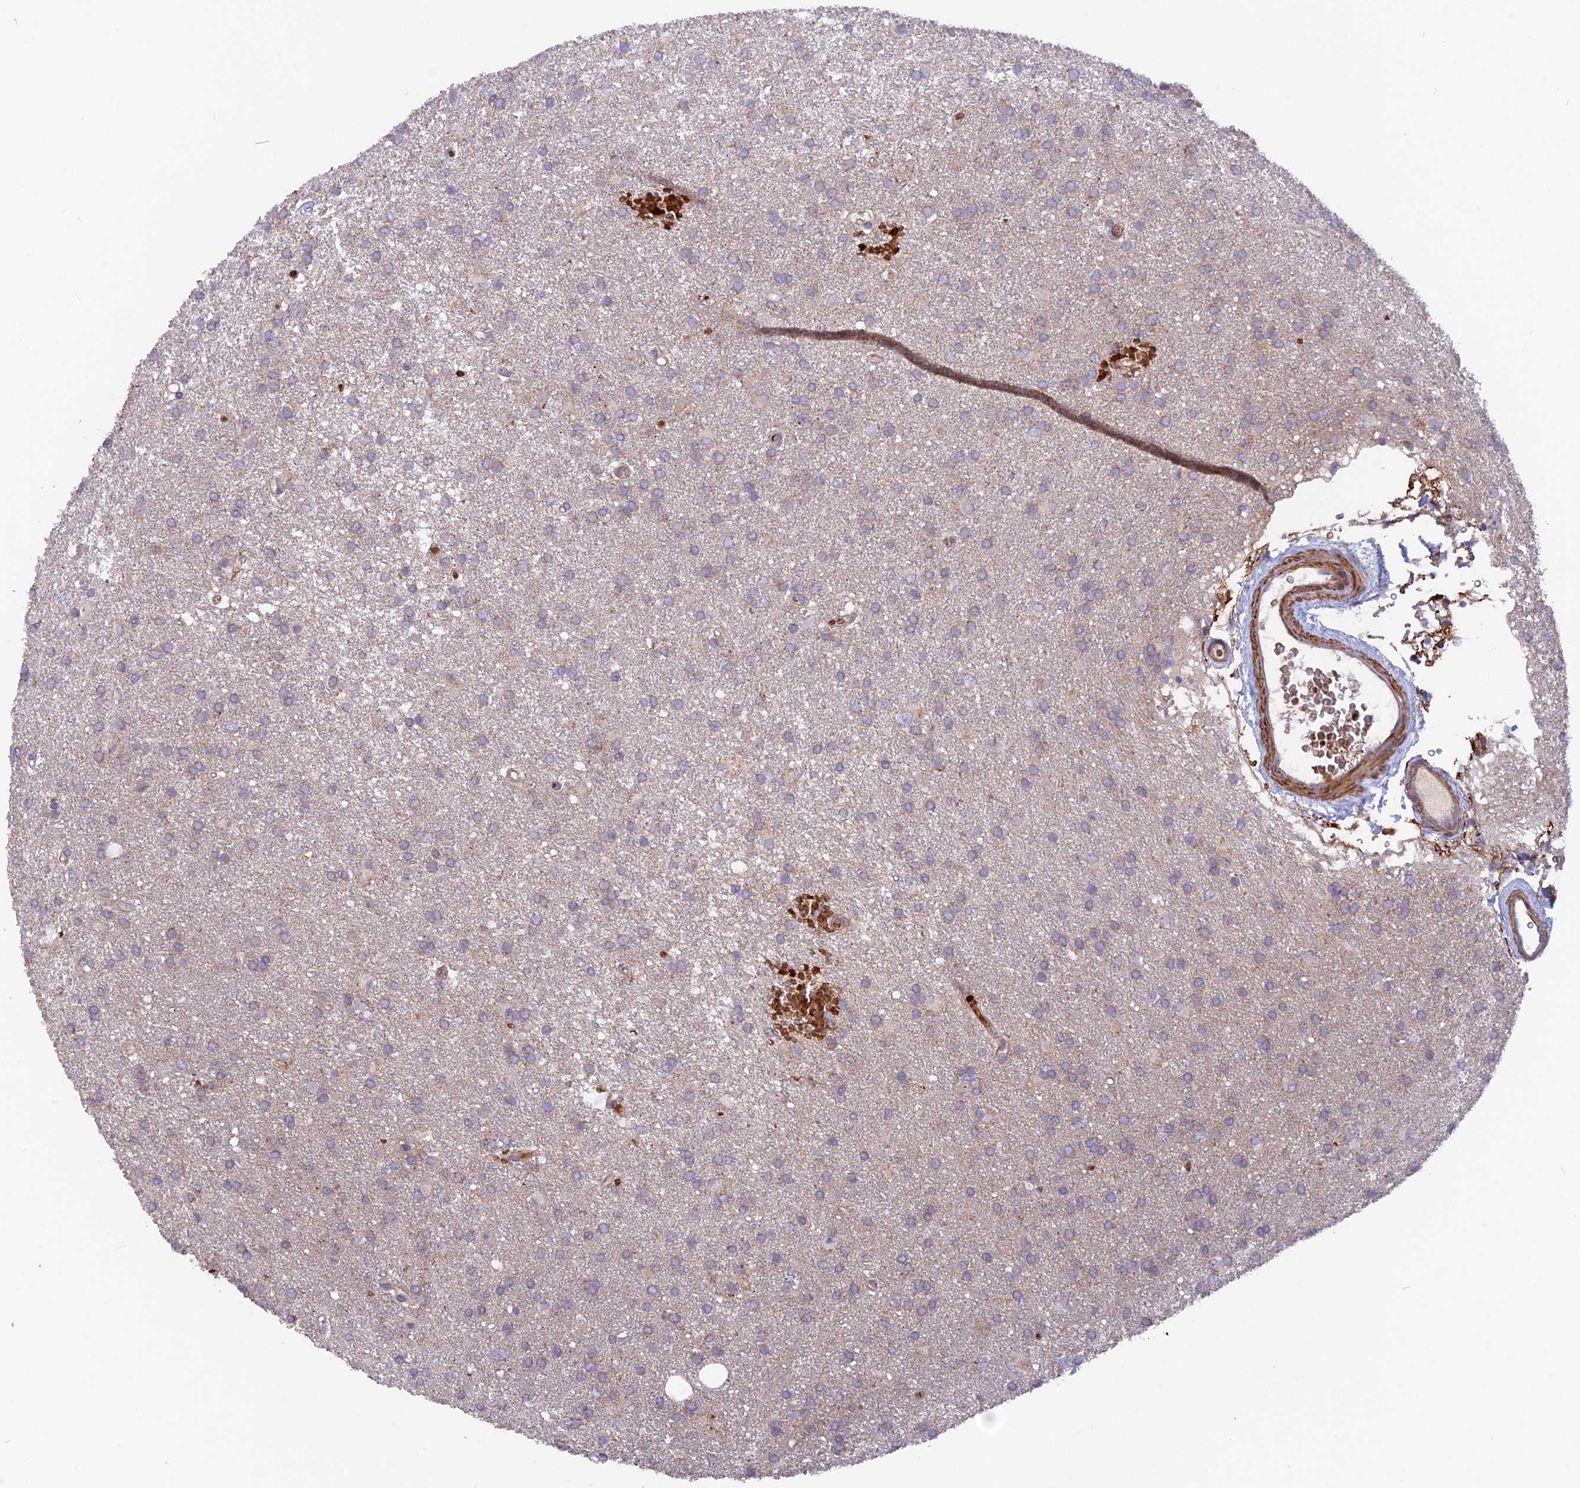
{"staining": {"intensity": "negative", "quantity": "none", "location": "none"}, "tissue": "glioma", "cell_type": "Tumor cells", "image_type": "cancer", "snomed": [{"axis": "morphology", "description": "Glioma, malignant, High grade"}, {"axis": "topography", "description": "Brain"}], "caption": "Protein analysis of glioma demonstrates no significant staining in tumor cells.", "gene": "CPNE7", "patient": {"sex": "male", "age": 77}}